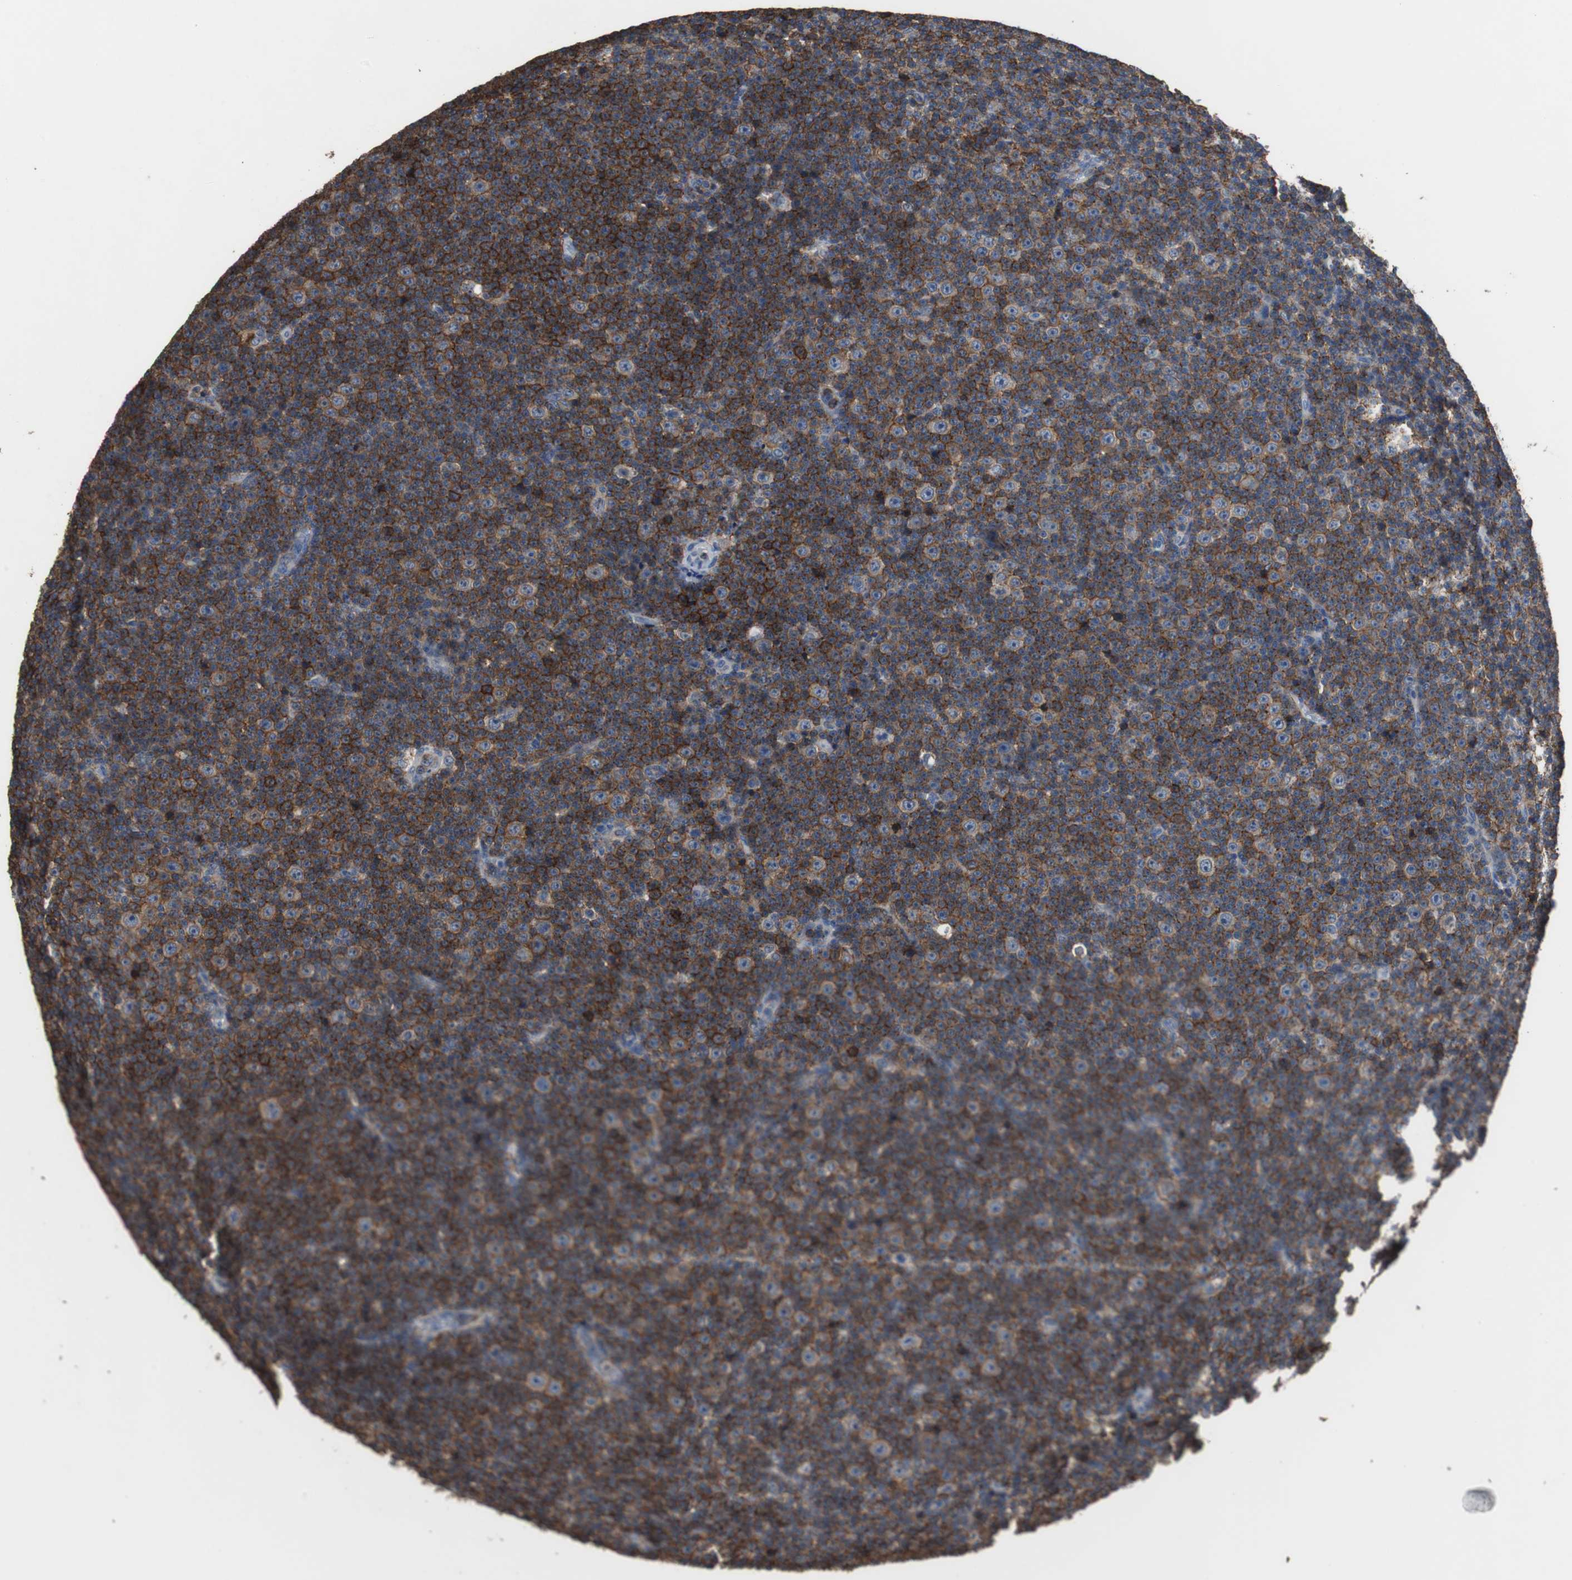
{"staining": {"intensity": "moderate", "quantity": "25%-75%", "location": "cytoplasmic/membranous"}, "tissue": "lymphoma", "cell_type": "Tumor cells", "image_type": "cancer", "snomed": [{"axis": "morphology", "description": "Malignant lymphoma, non-Hodgkin's type, Low grade"}, {"axis": "topography", "description": "Lymph node"}], "caption": "There is medium levels of moderate cytoplasmic/membranous expression in tumor cells of lymphoma, as demonstrated by immunohistochemical staining (brown color).", "gene": "SCIMP", "patient": {"sex": "female", "age": 67}}